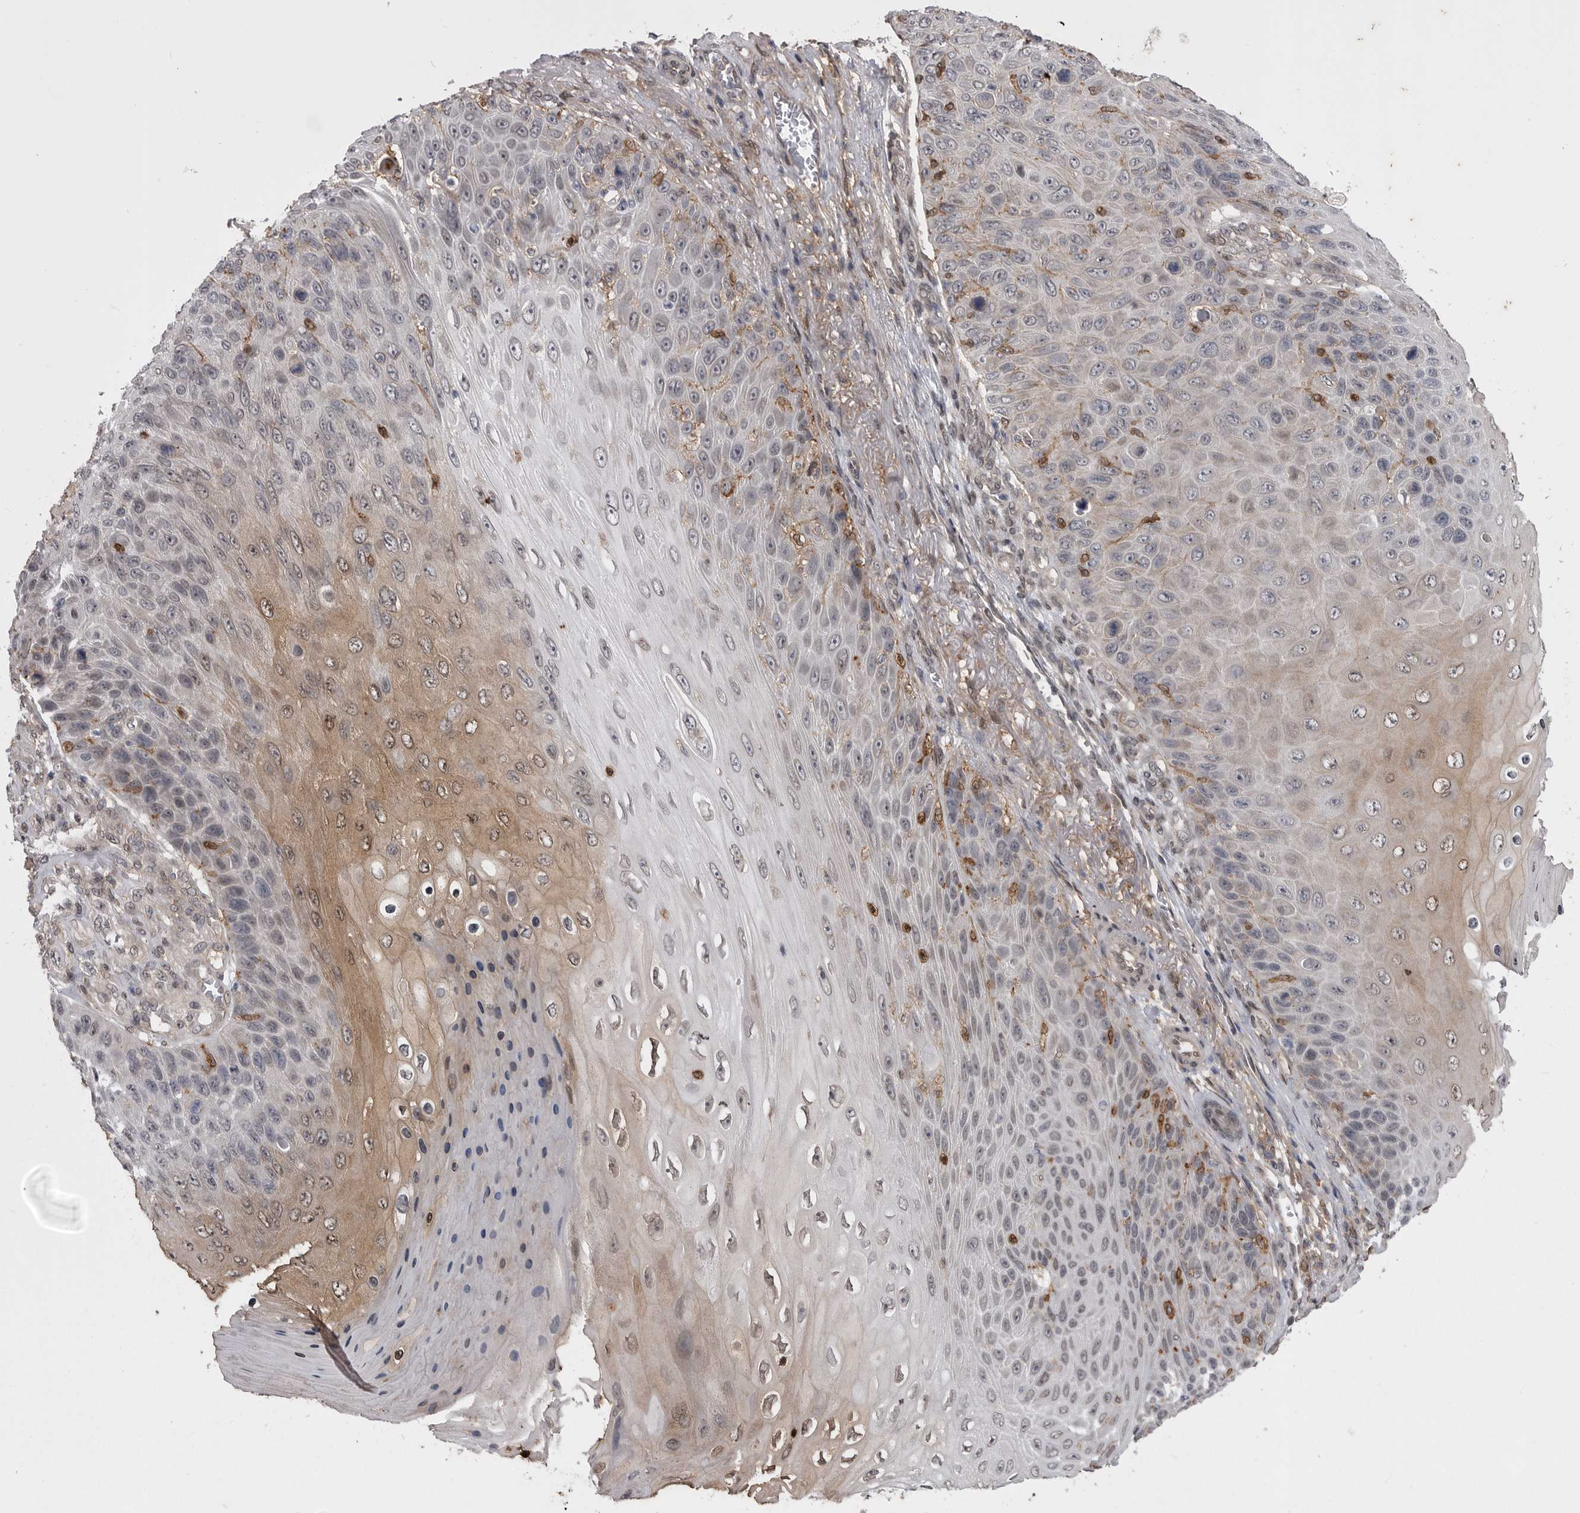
{"staining": {"intensity": "moderate", "quantity": "<25%", "location": "cytoplasmic/membranous,nuclear"}, "tissue": "skin cancer", "cell_type": "Tumor cells", "image_type": "cancer", "snomed": [{"axis": "morphology", "description": "Squamous cell carcinoma, NOS"}, {"axis": "topography", "description": "Skin"}], "caption": "An image showing moderate cytoplasmic/membranous and nuclear positivity in about <25% of tumor cells in skin cancer (squamous cell carcinoma), as visualized by brown immunohistochemical staining.", "gene": "ABL1", "patient": {"sex": "female", "age": 88}}